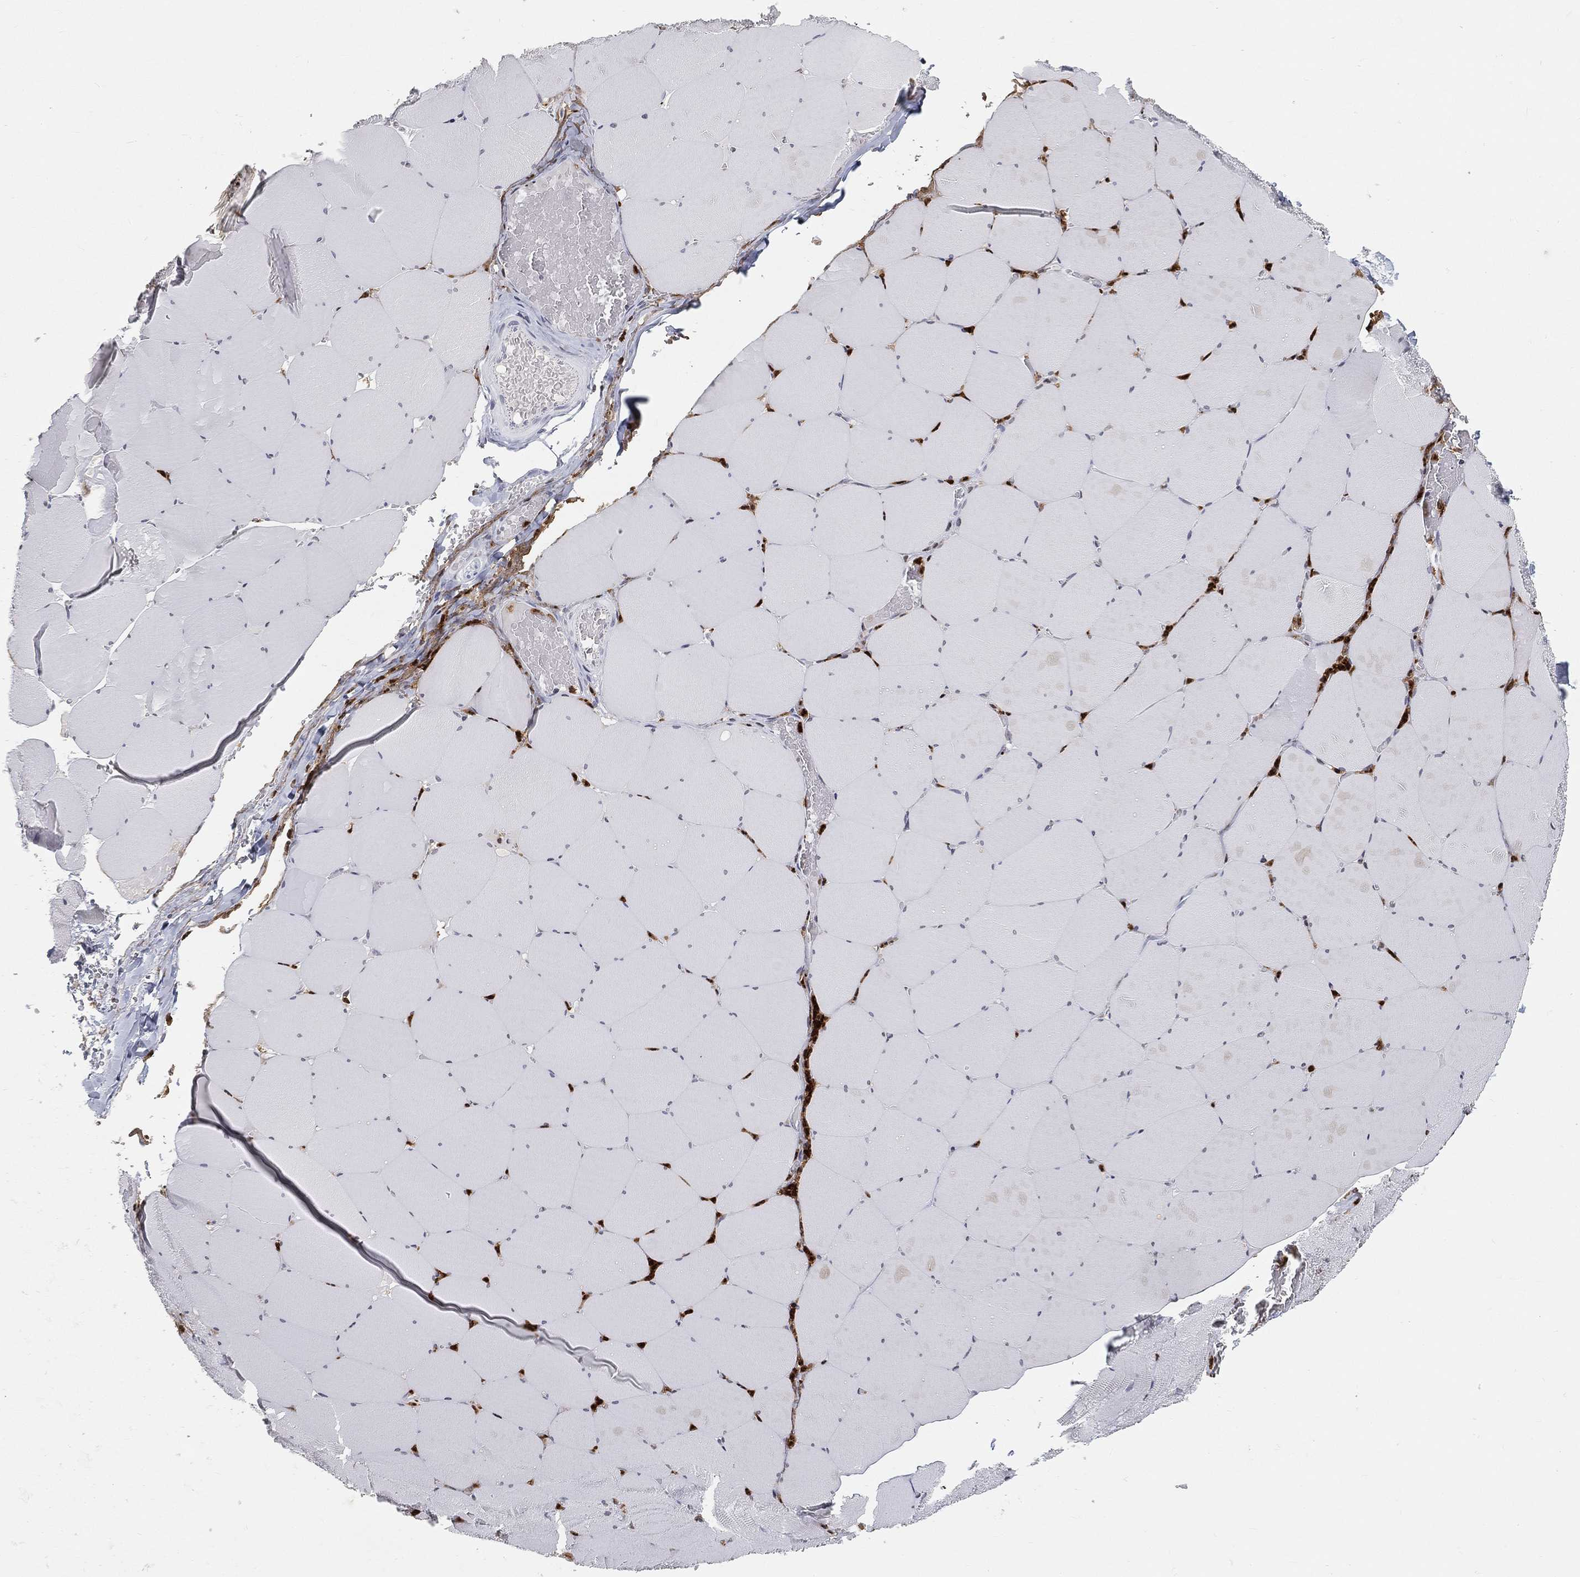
{"staining": {"intensity": "negative", "quantity": "none", "location": "none"}, "tissue": "skeletal muscle", "cell_type": "Myocytes", "image_type": "normal", "snomed": [{"axis": "morphology", "description": "Normal tissue, NOS"}, {"axis": "morphology", "description": "Malignant melanoma, Metastatic site"}, {"axis": "topography", "description": "Skeletal muscle"}], "caption": "Skeletal muscle stained for a protein using immunohistochemistry (IHC) demonstrates no positivity myocytes.", "gene": "ARG1", "patient": {"sex": "male", "age": 50}}